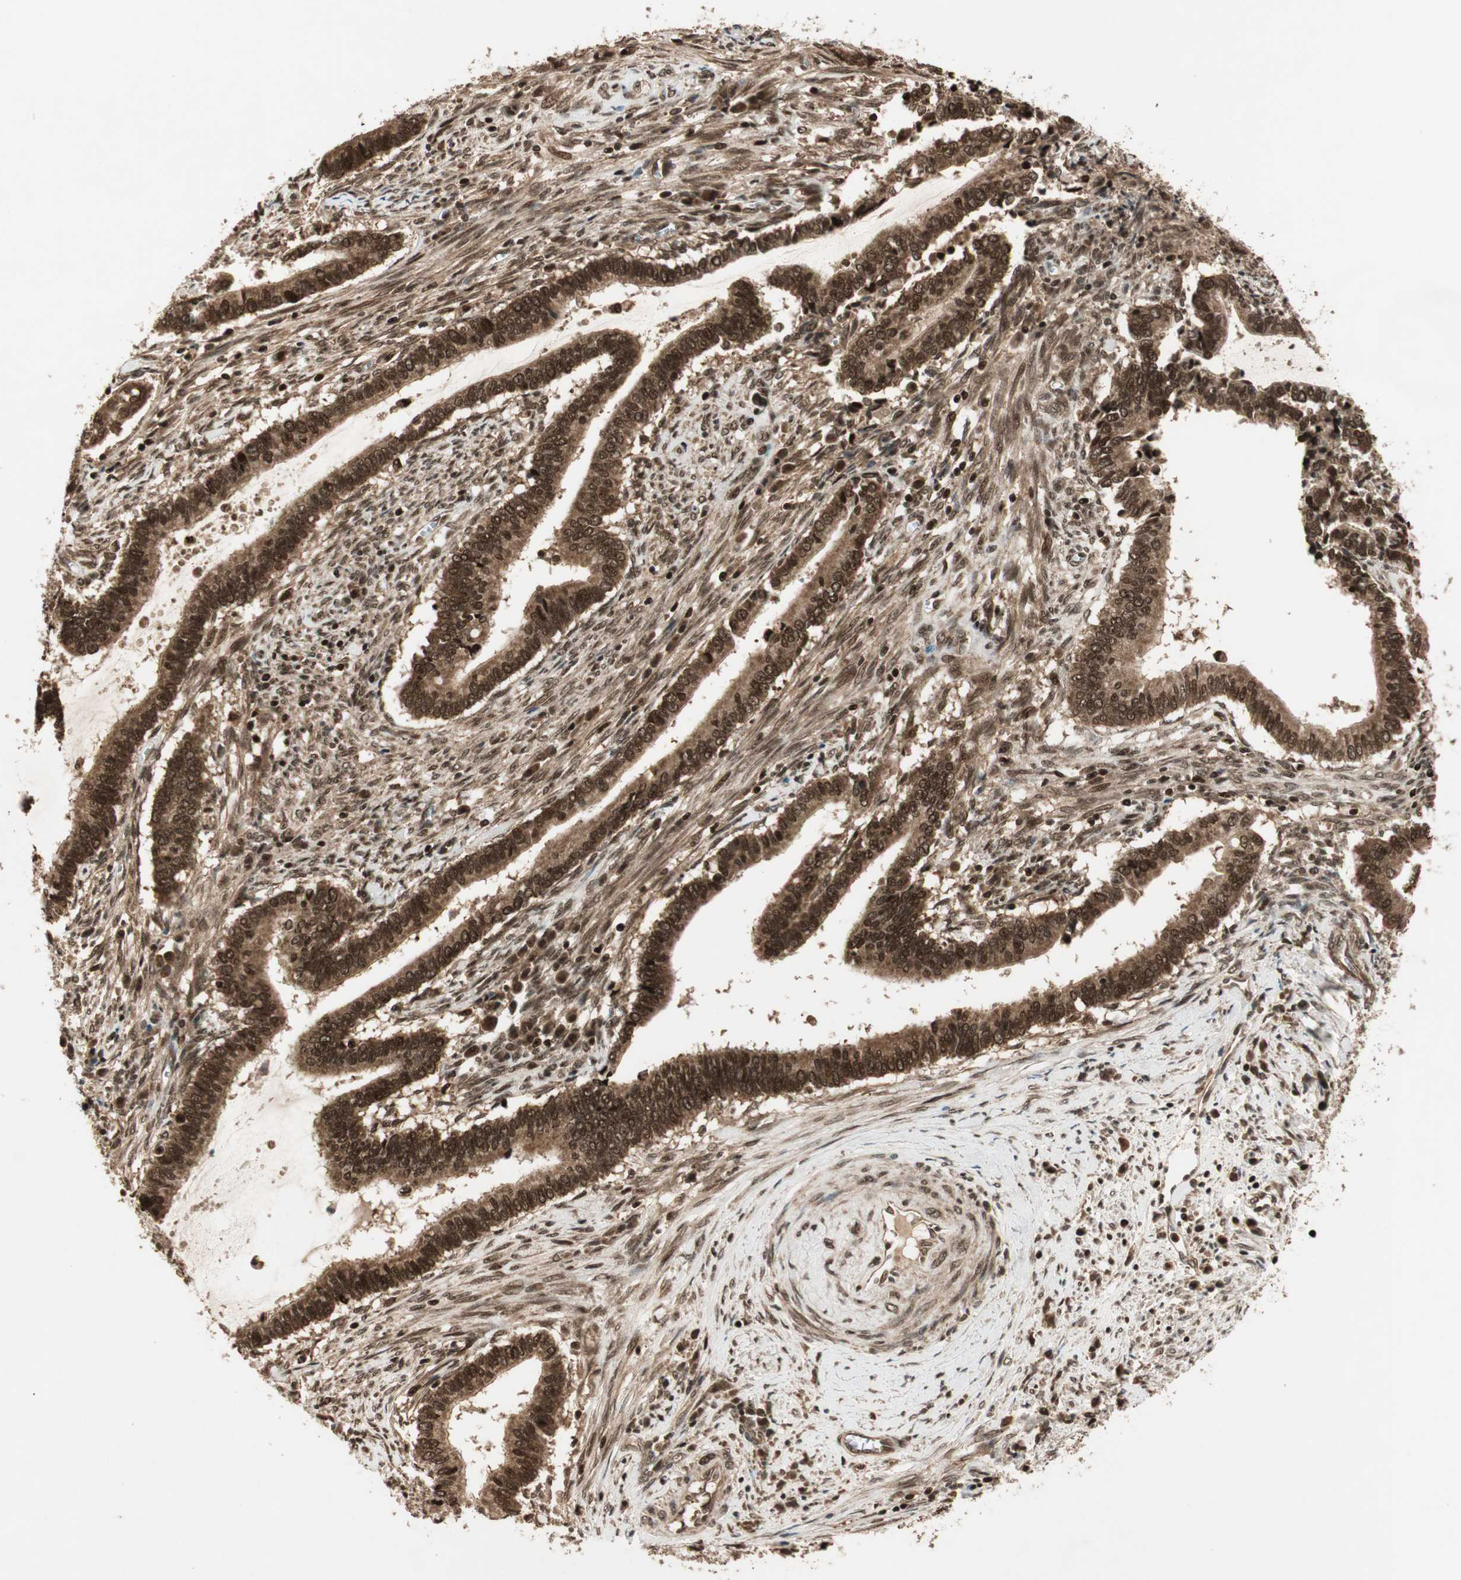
{"staining": {"intensity": "strong", "quantity": ">75%", "location": "cytoplasmic/membranous,nuclear"}, "tissue": "cervical cancer", "cell_type": "Tumor cells", "image_type": "cancer", "snomed": [{"axis": "morphology", "description": "Adenocarcinoma, NOS"}, {"axis": "topography", "description": "Cervix"}], "caption": "Immunohistochemical staining of human cervical adenocarcinoma demonstrates strong cytoplasmic/membranous and nuclear protein staining in about >75% of tumor cells.", "gene": "RPA3", "patient": {"sex": "female", "age": 44}}